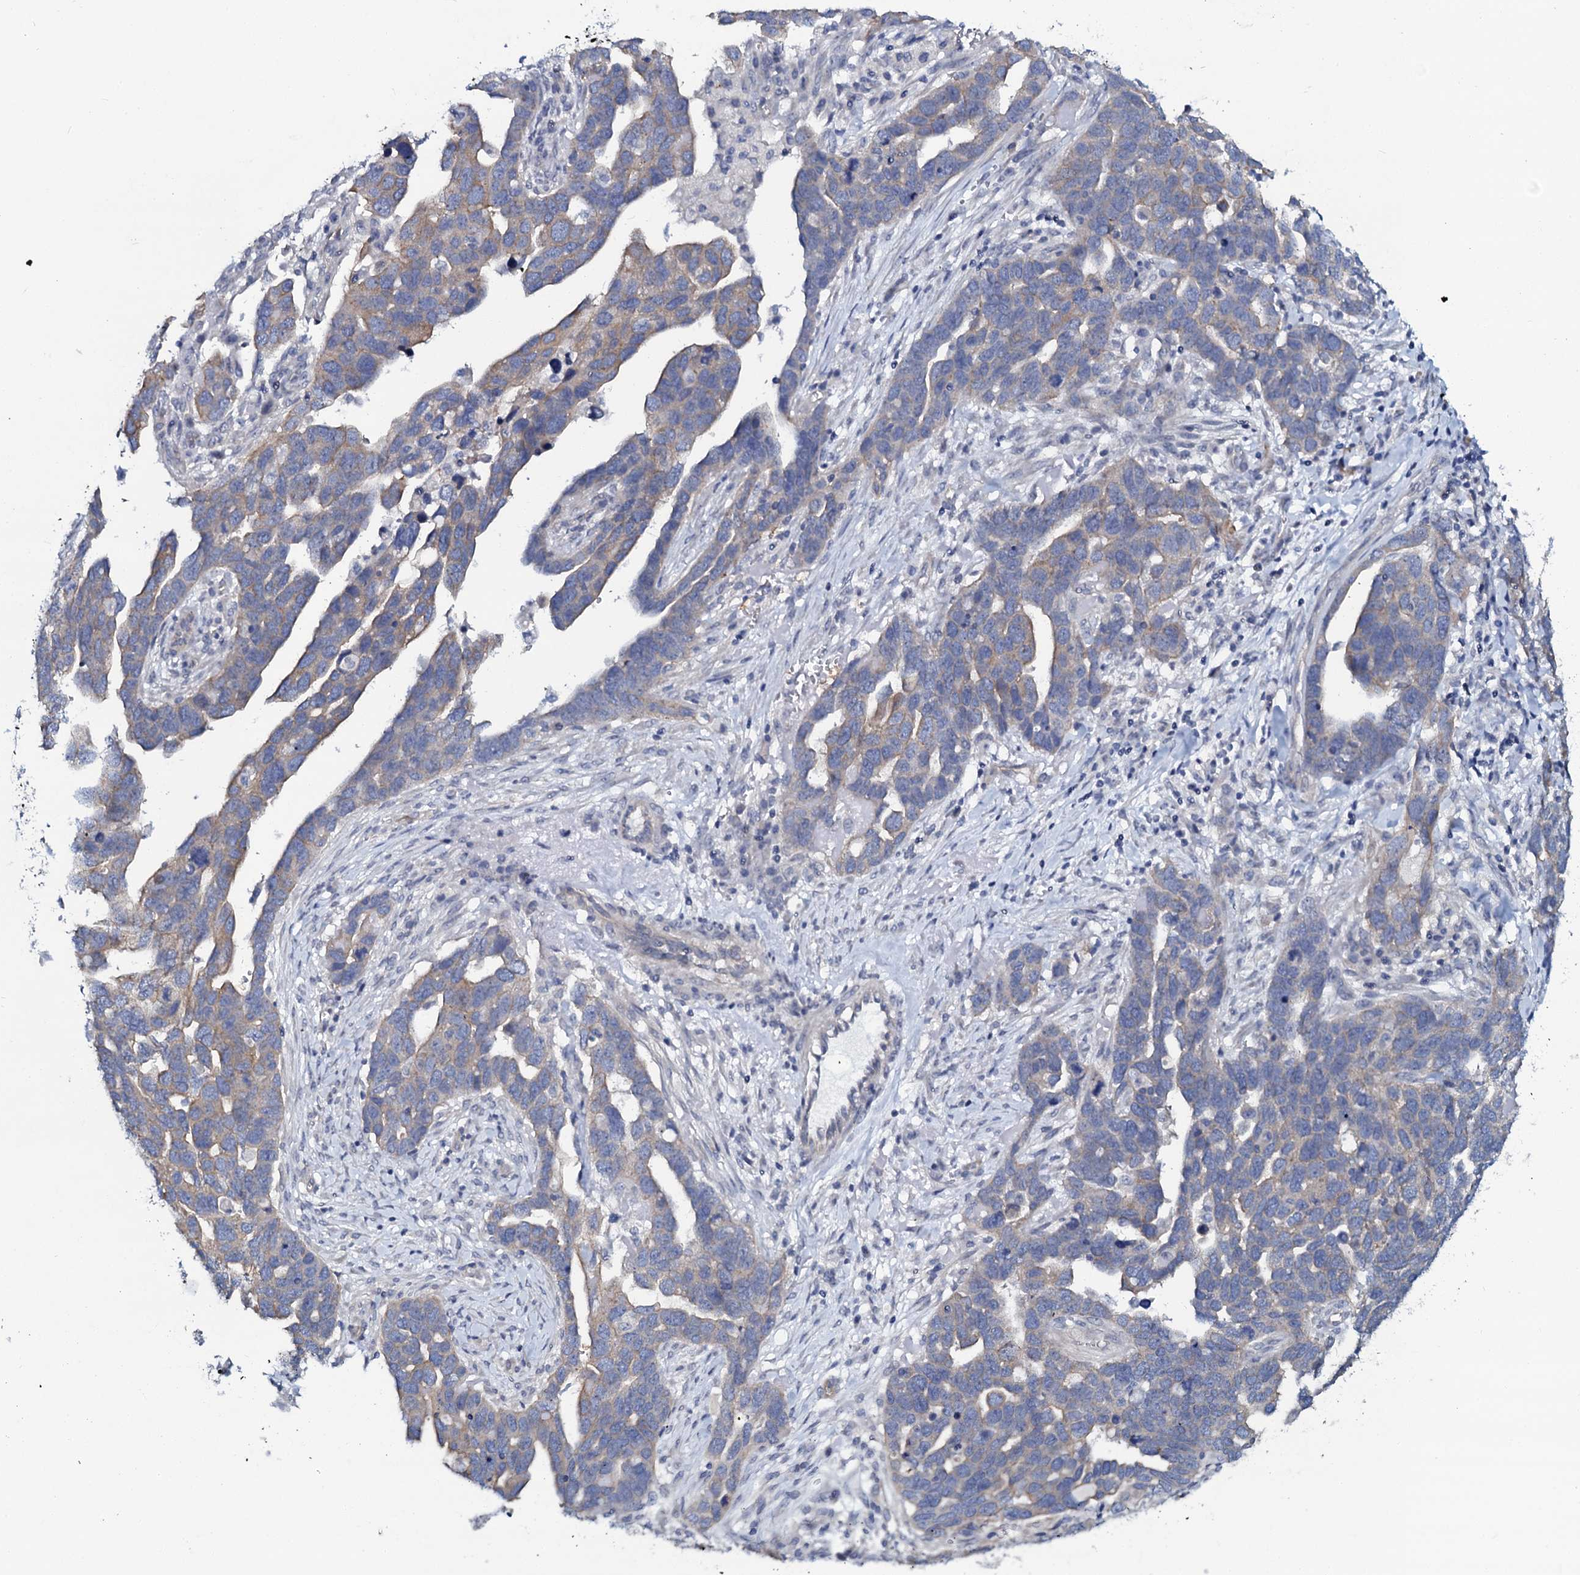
{"staining": {"intensity": "weak", "quantity": "<25%", "location": "cytoplasmic/membranous"}, "tissue": "ovarian cancer", "cell_type": "Tumor cells", "image_type": "cancer", "snomed": [{"axis": "morphology", "description": "Cystadenocarcinoma, serous, NOS"}, {"axis": "topography", "description": "Ovary"}], "caption": "Tumor cells are negative for protein expression in human ovarian cancer (serous cystadenocarcinoma). (Stains: DAB IHC with hematoxylin counter stain, Microscopy: brightfield microscopy at high magnification).", "gene": "C10orf88", "patient": {"sex": "female", "age": 54}}